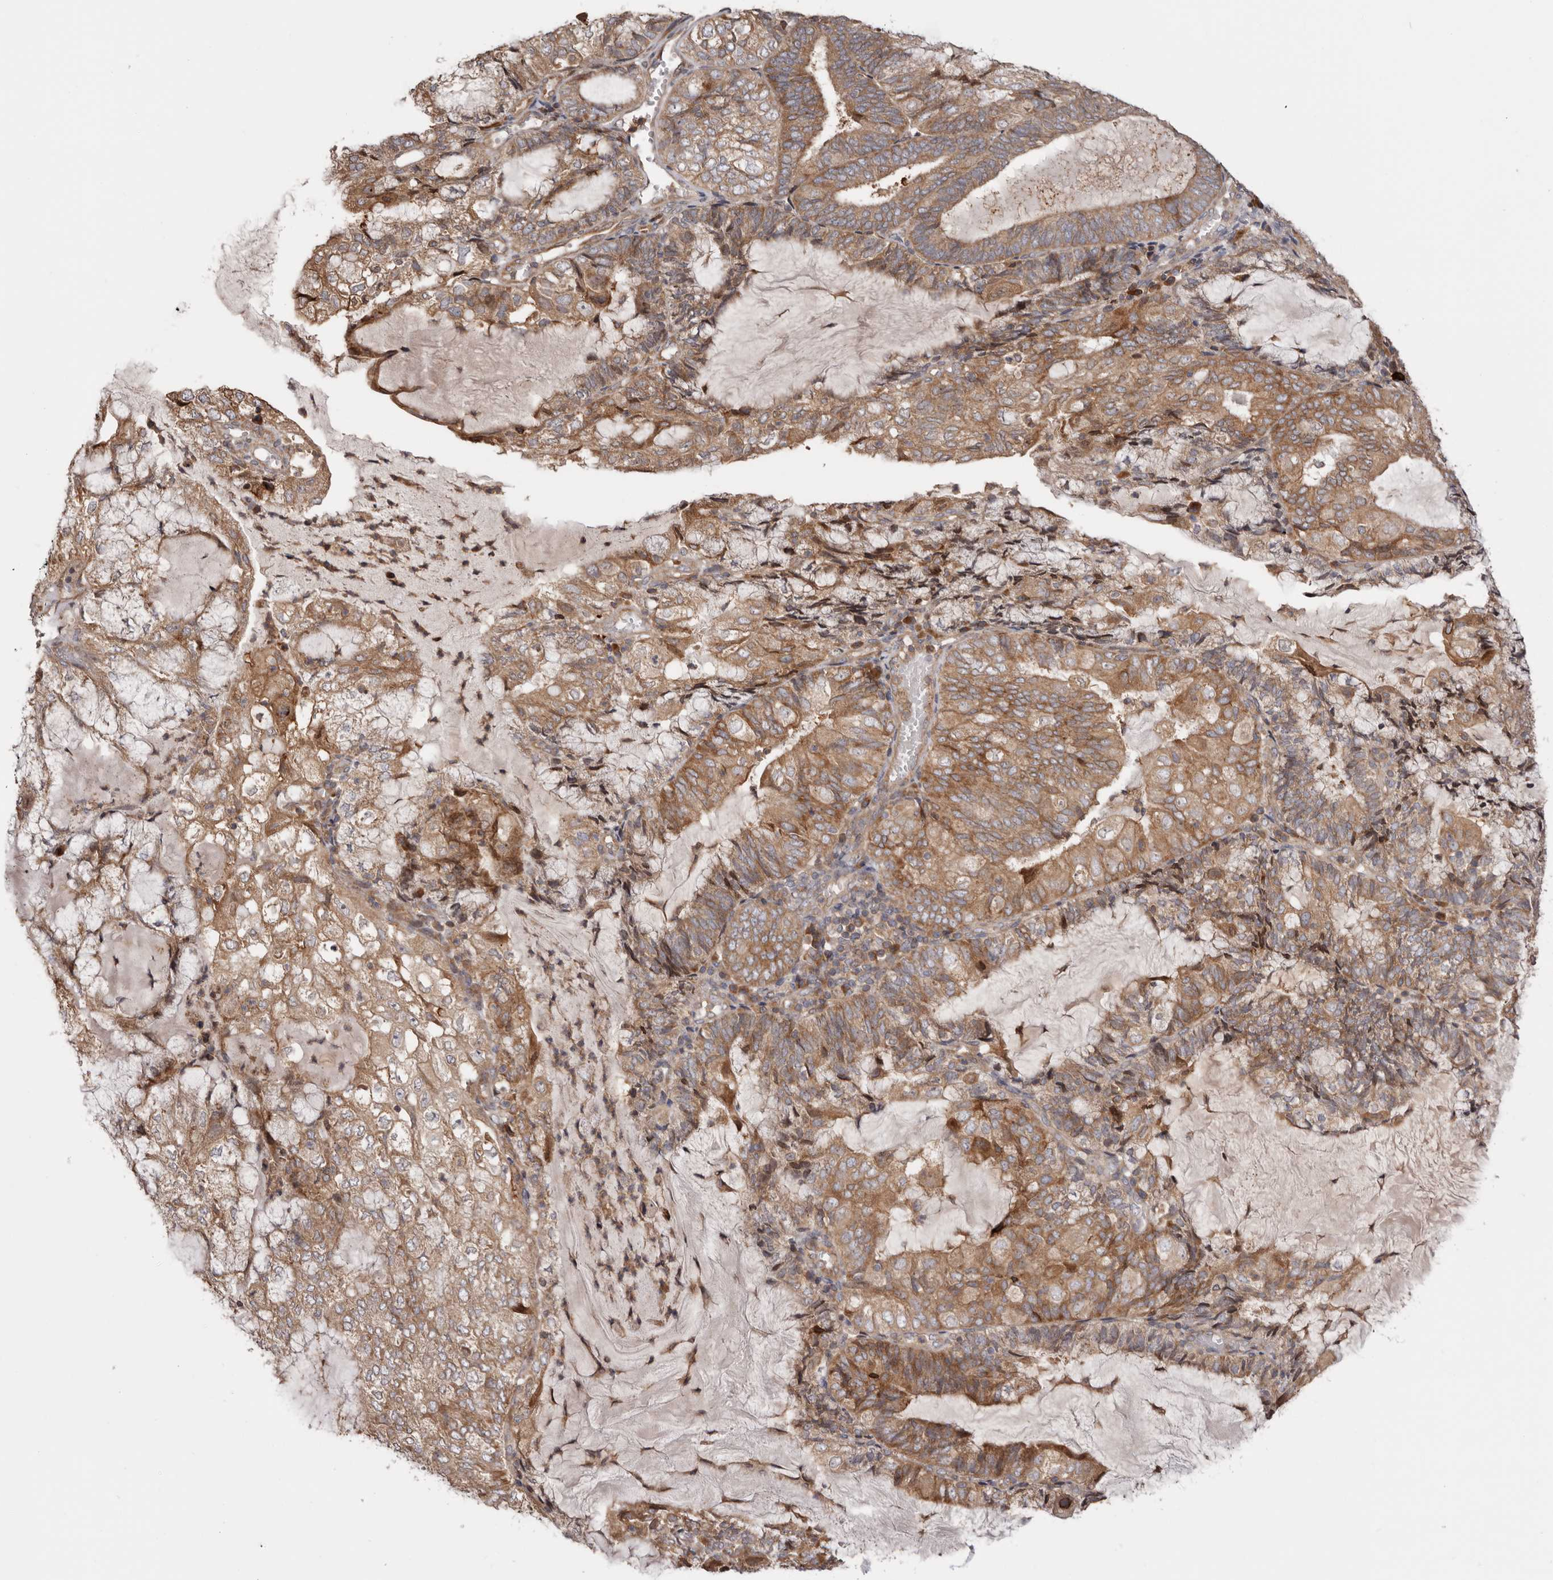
{"staining": {"intensity": "moderate", "quantity": ">75%", "location": "cytoplasmic/membranous"}, "tissue": "endometrial cancer", "cell_type": "Tumor cells", "image_type": "cancer", "snomed": [{"axis": "morphology", "description": "Adenocarcinoma, NOS"}, {"axis": "topography", "description": "Endometrium"}], "caption": "Endometrial adenocarcinoma stained with a protein marker reveals moderate staining in tumor cells.", "gene": "TMUB1", "patient": {"sex": "female", "age": 81}}